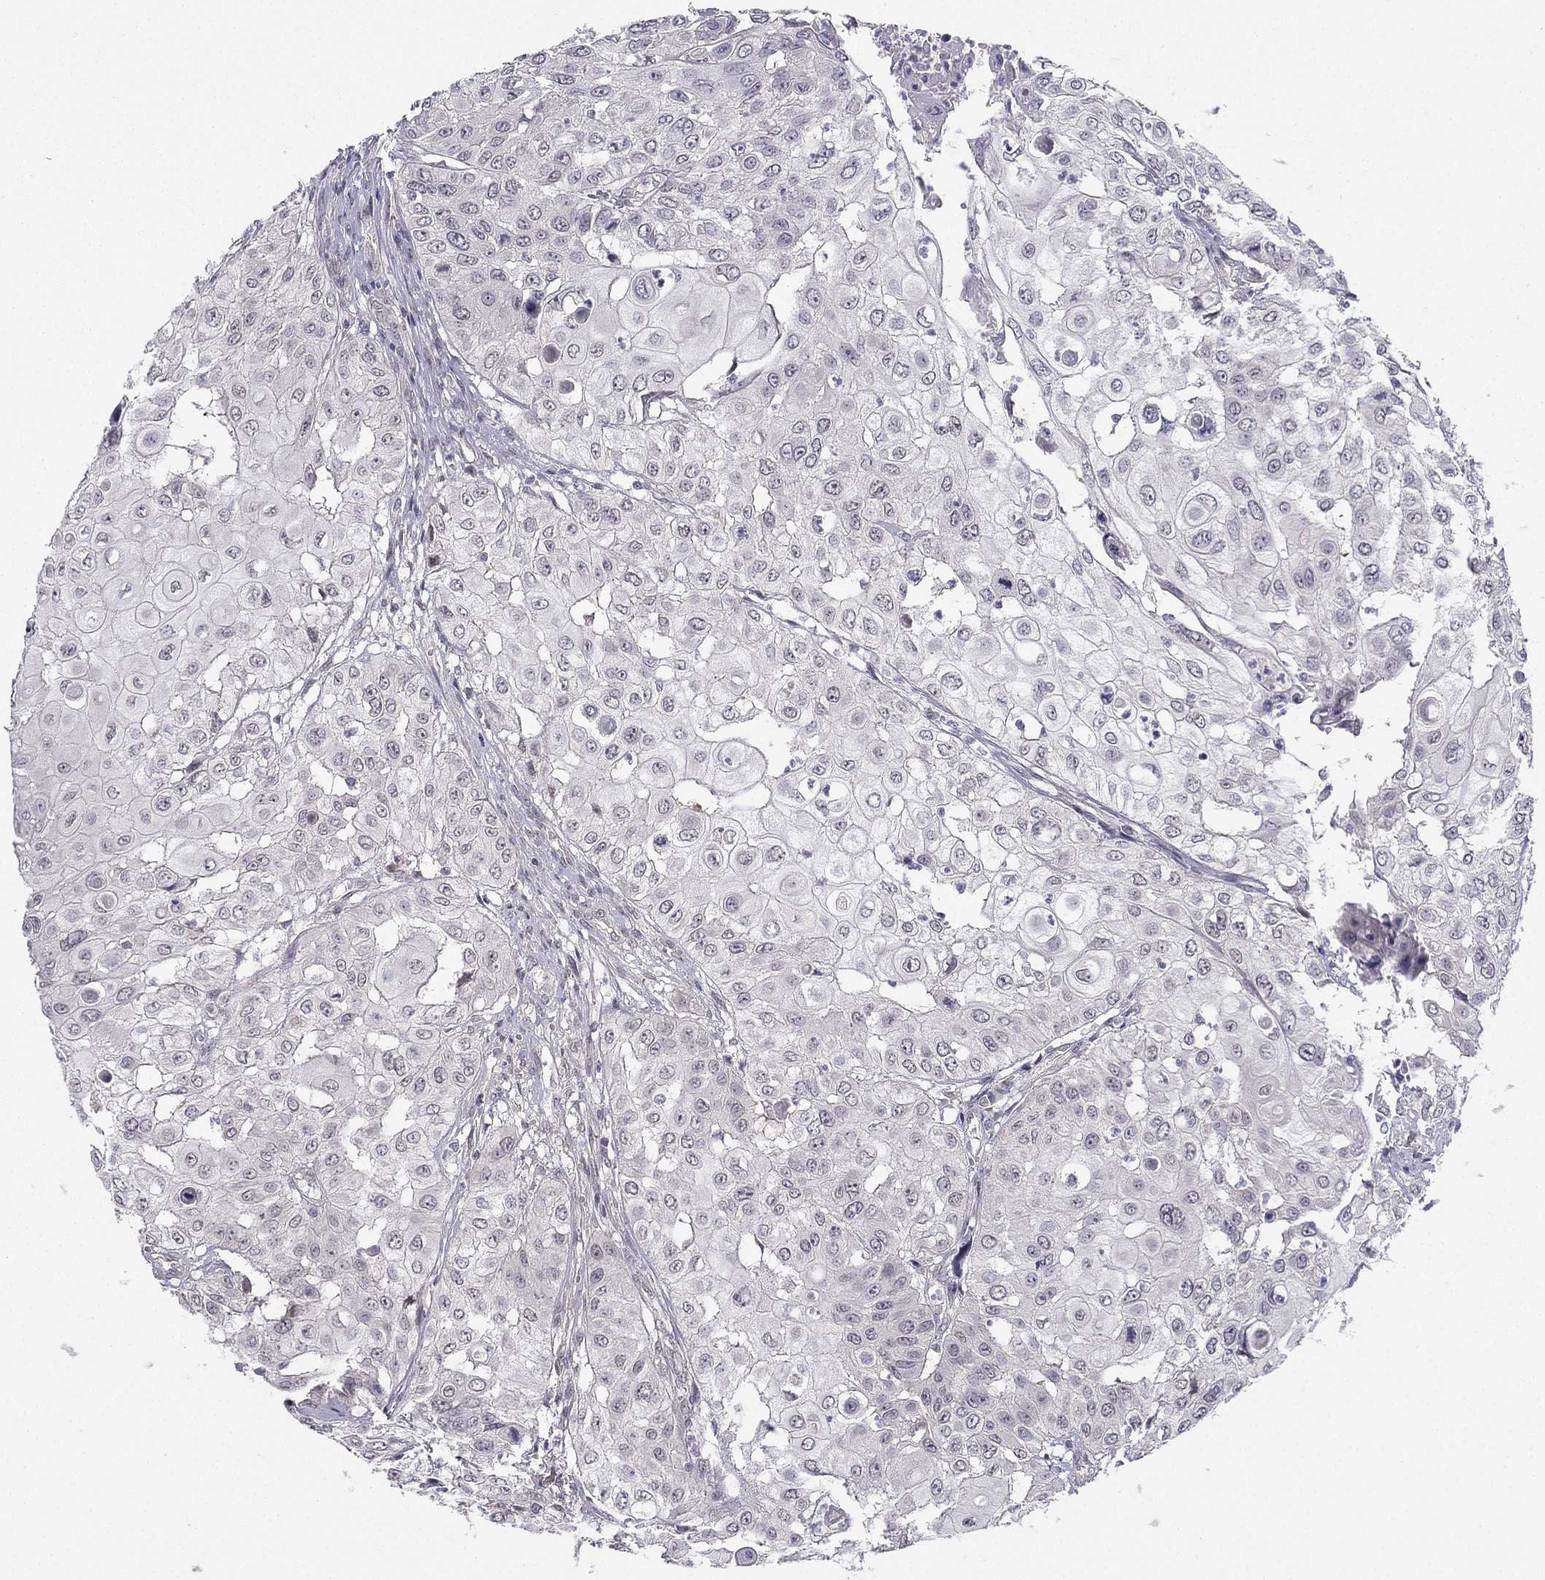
{"staining": {"intensity": "negative", "quantity": "none", "location": "none"}, "tissue": "urothelial cancer", "cell_type": "Tumor cells", "image_type": "cancer", "snomed": [{"axis": "morphology", "description": "Urothelial carcinoma, High grade"}, {"axis": "topography", "description": "Urinary bladder"}], "caption": "Immunohistochemistry (IHC) of urothelial carcinoma (high-grade) shows no positivity in tumor cells.", "gene": "CHST8", "patient": {"sex": "female", "age": 79}}